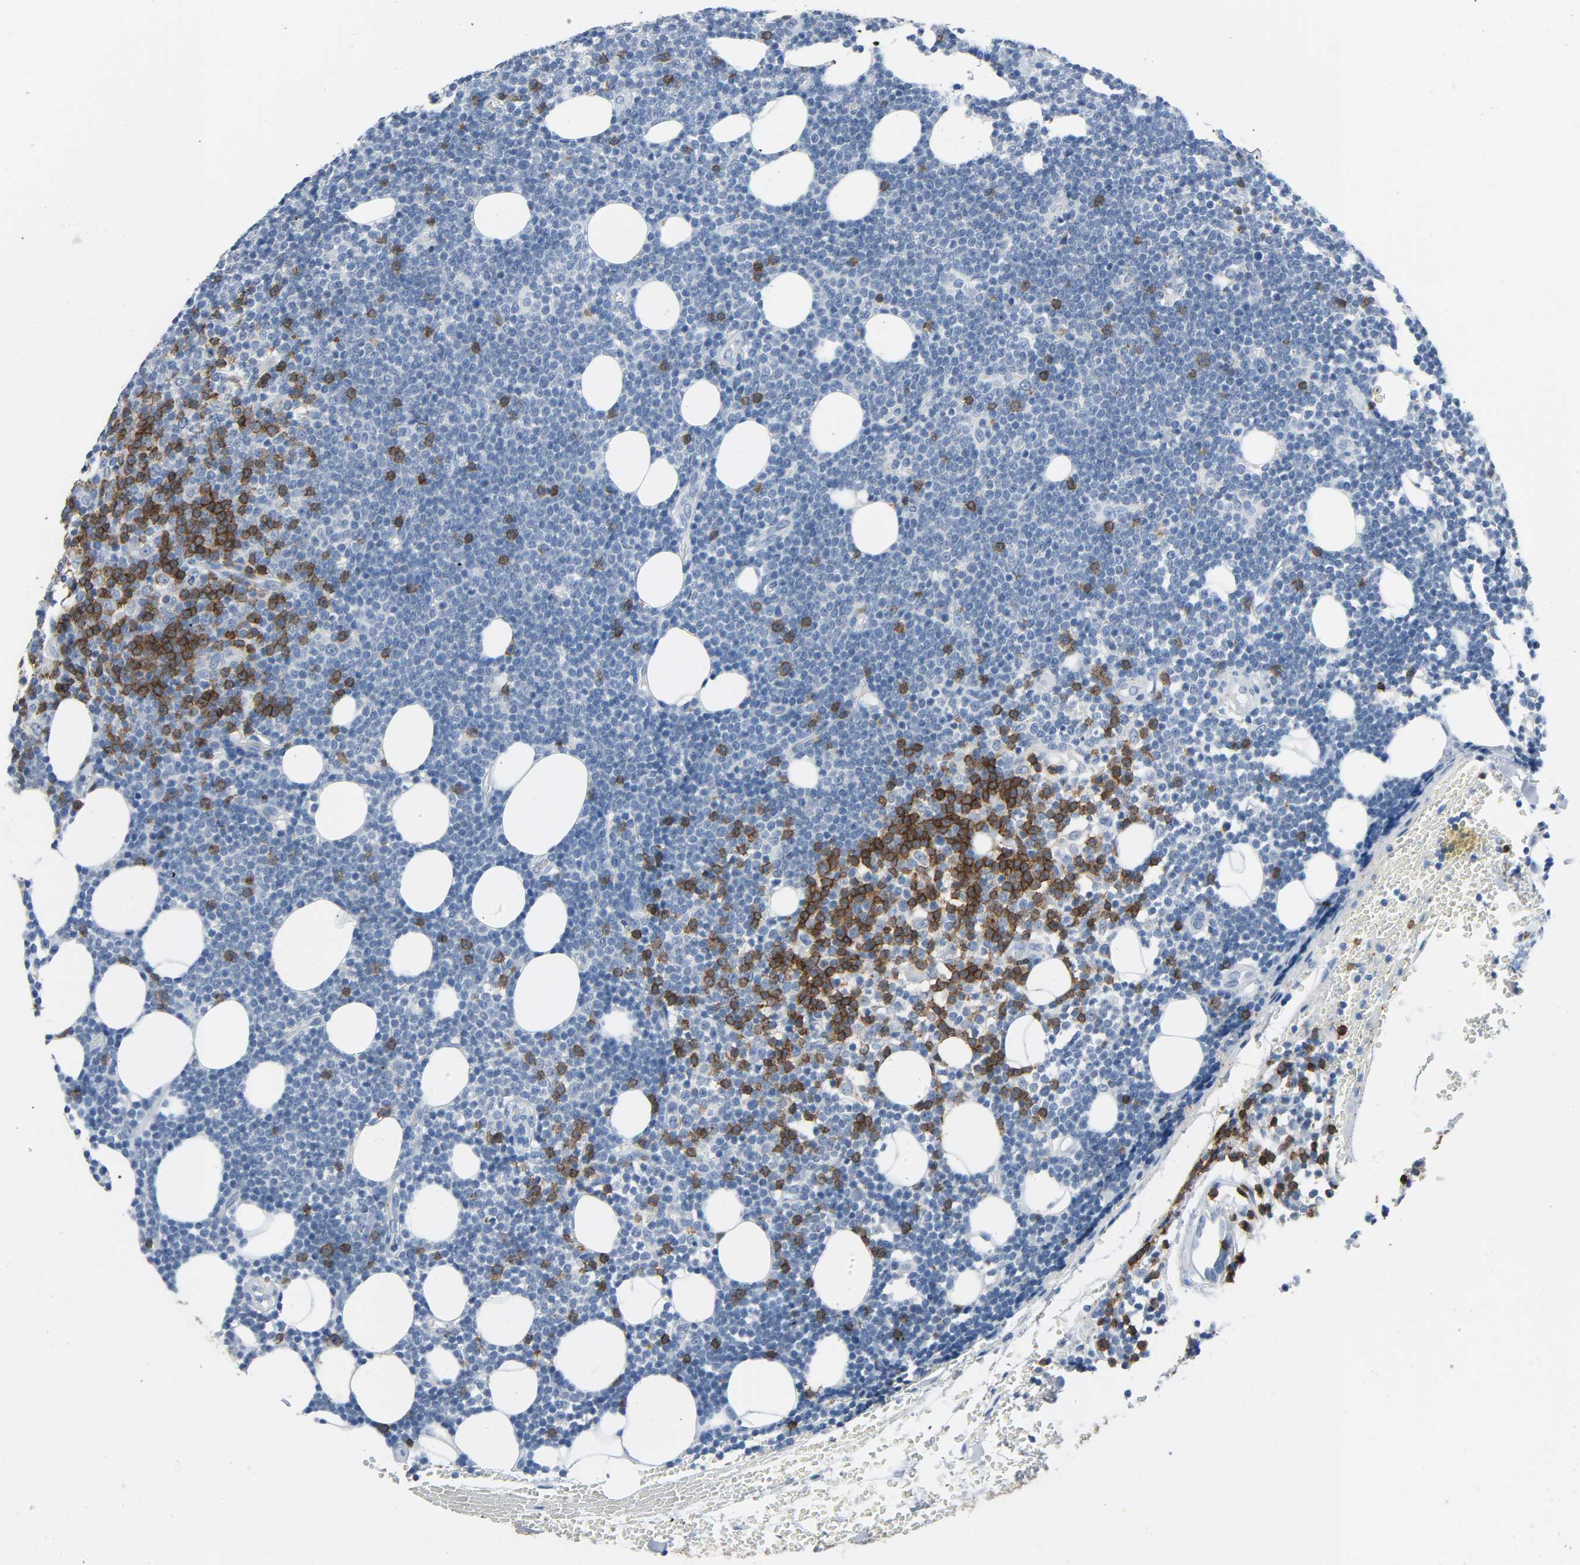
{"staining": {"intensity": "strong", "quantity": "25%-75%", "location": "cytoplasmic/membranous"}, "tissue": "lymphoma", "cell_type": "Tumor cells", "image_type": "cancer", "snomed": [{"axis": "morphology", "description": "Malignant lymphoma, non-Hodgkin's type, Low grade"}, {"axis": "topography", "description": "Soft tissue"}], "caption": "Immunohistochemical staining of human malignant lymphoma, non-Hodgkin's type (low-grade) displays high levels of strong cytoplasmic/membranous protein expression in approximately 25%-75% of tumor cells.", "gene": "LCK", "patient": {"sex": "male", "age": 92}}